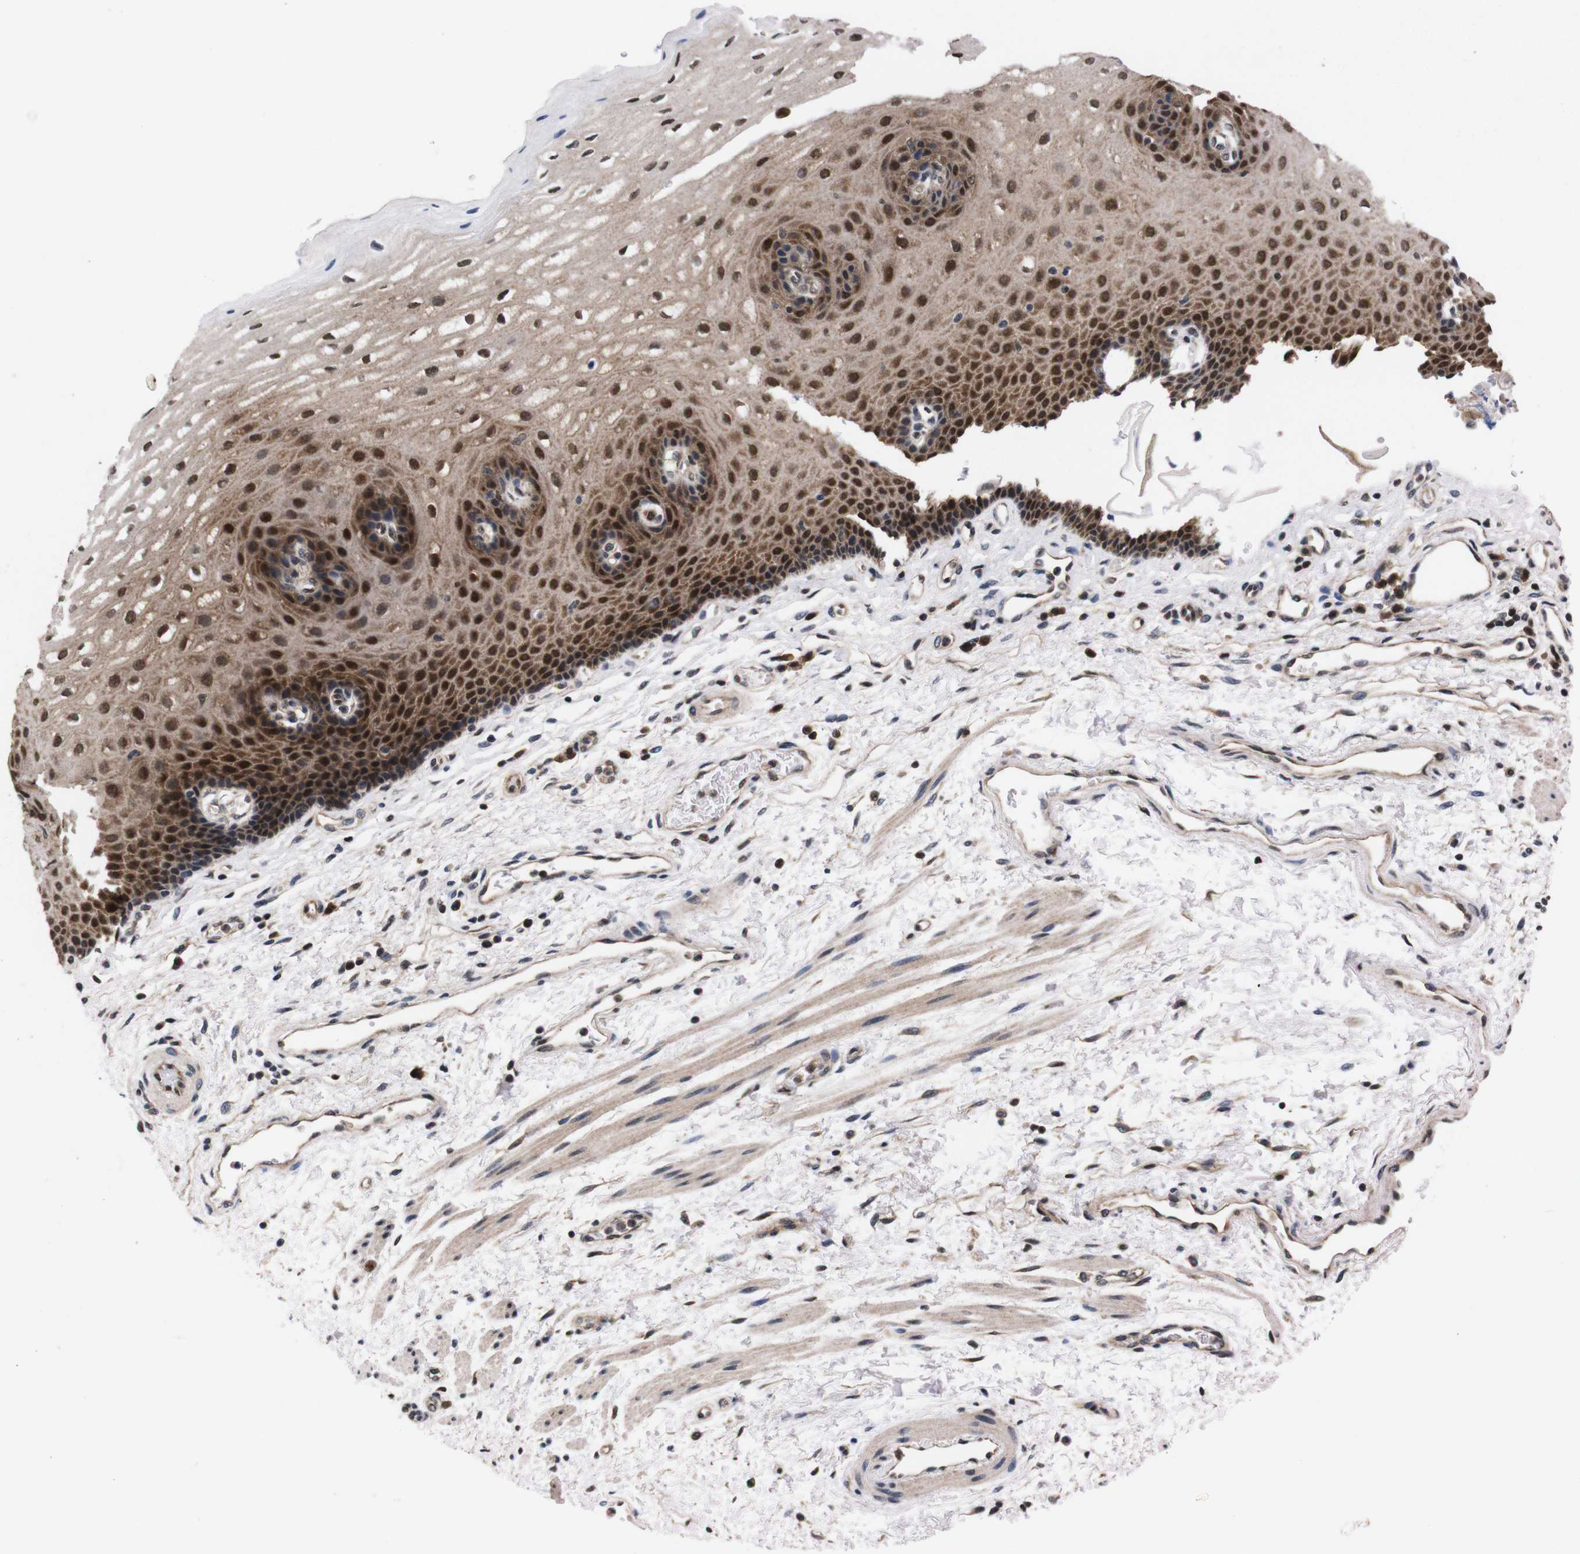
{"staining": {"intensity": "strong", "quantity": ">75%", "location": "cytoplasmic/membranous,nuclear"}, "tissue": "esophagus", "cell_type": "Squamous epithelial cells", "image_type": "normal", "snomed": [{"axis": "morphology", "description": "Normal tissue, NOS"}, {"axis": "topography", "description": "Esophagus"}], "caption": "Immunohistochemistry staining of benign esophagus, which reveals high levels of strong cytoplasmic/membranous,nuclear expression in approximately >75% of squamous epithelial cells indicating strong cytoplasmic/membranous,nuclear protein expression. The staining was performed using DAB (3,3'-diaminobenzidine) (brown) for protein detection and nuclei were counterstained in hematoxylin (blue).", "gene": "UBQLN2", "patient": {"sex": "male", "age": 54}}